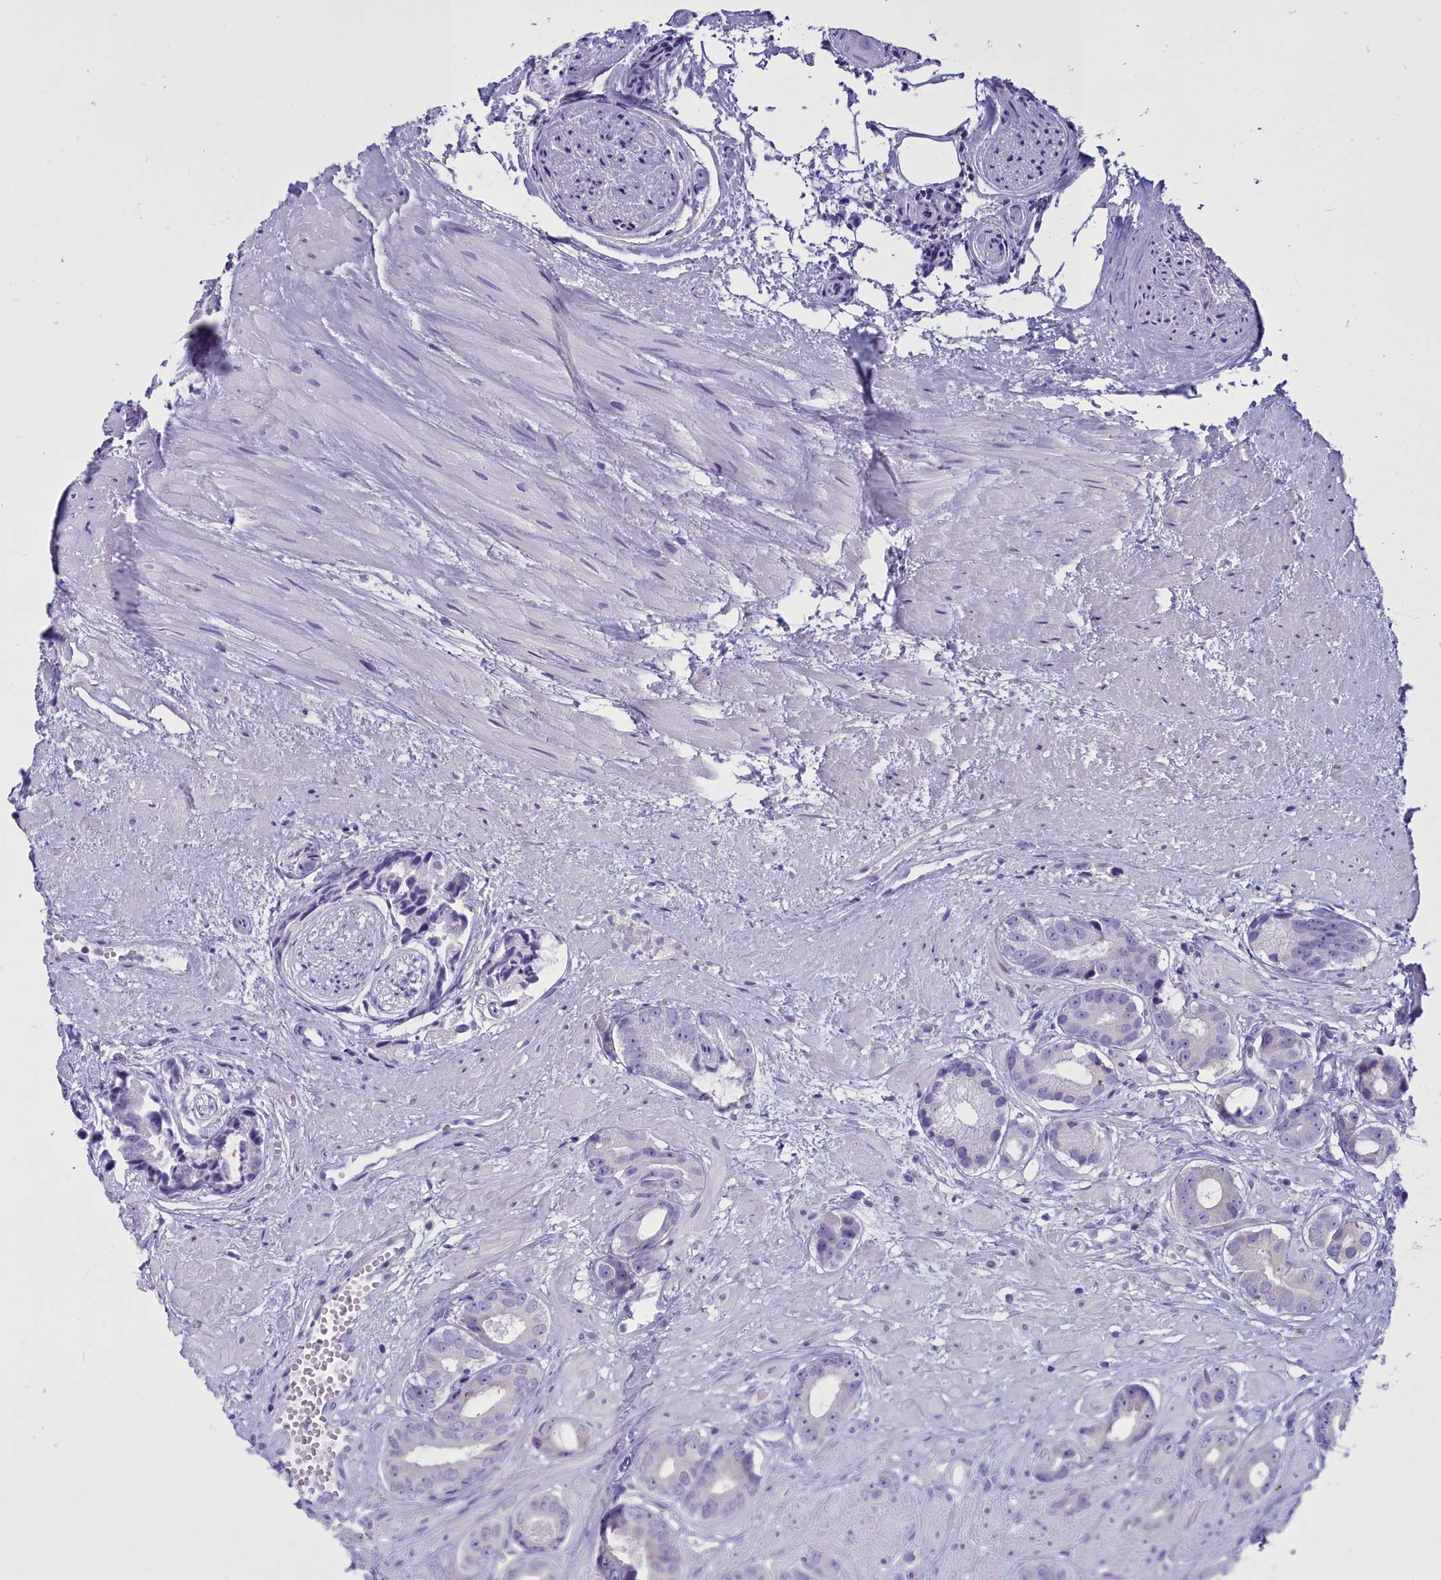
{"staining": {"intensity": "negative", "quantity": "none", "location": "none"}, "tissue": "prostate cancer", "cell_type": "Tumor cells", "image_type": "cancer", "snomed": [{"axis": "morphology", "description": "Adenocarcinoma, Low grade"}, {"axis": "topography", "description": "Prostate"}], "caption": "Immunohistochemistry micrograph of neoplastic tissue: adenocarcinoma (low-grade) (prostate) stained with DAB (3,3'-diaminobenzidine) exhibits no significant protein positivity in tumor cells.", "gene": "CD5", "patient": {"sex": "male", "age": 64}}